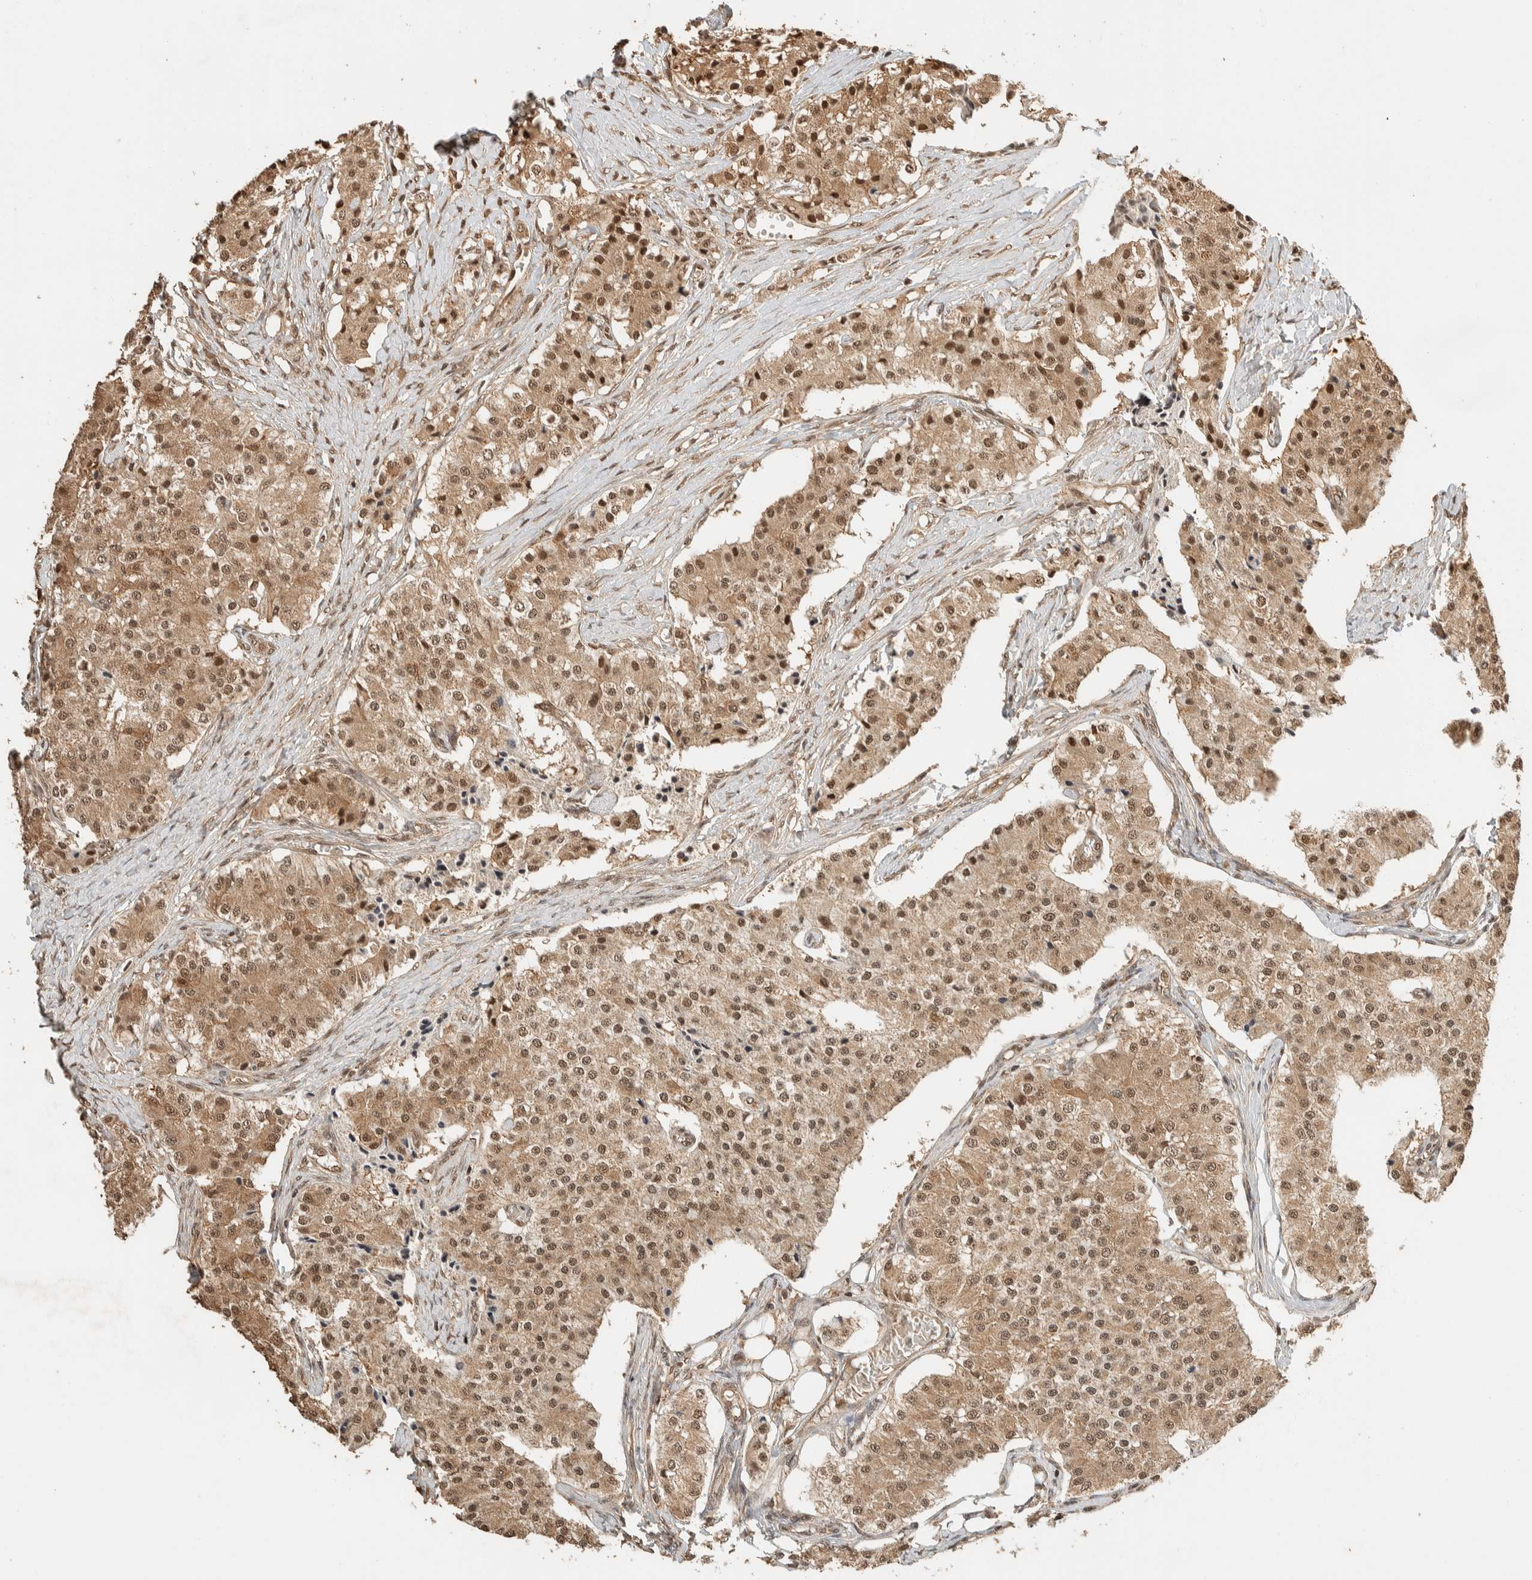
{"staining": {"intensity": "moderate", "quantity": ">75%", "location": "cytoplasmic/membranous,nuclear"}, "tissue": "carcinoid", "cell_type": "Tumor cells", "image_type": "cancer", "snomed": [{"axis": "morphology", "description": "Carcinoid, malignant, NOS"}, {"axis": "topography", "description": "Colon"}], "caption": "Immunohistochemistry (IHC) (DAB (3,3'-diaminobenzidine)) staining of human carcinoid demonstrates moderate cytoplasmic/membranous and nuclear protein positivity in approximately >75% of tumor cells.", "gene": "ZBTB2", "patient": {"sex": "female", "age": 52}}